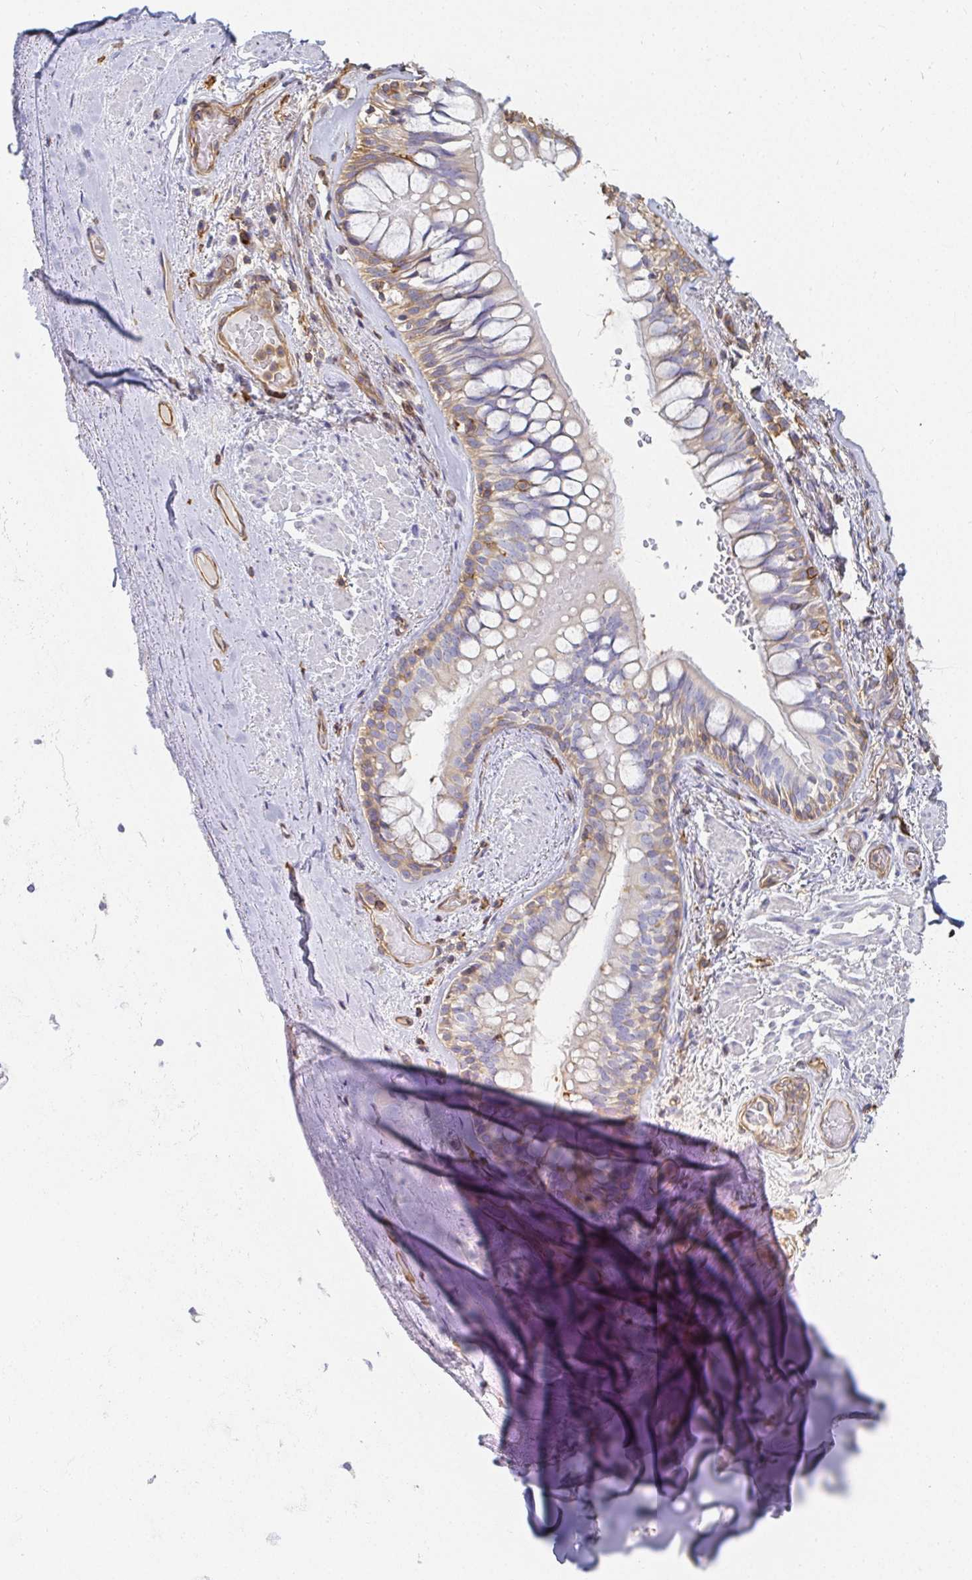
{"staining": {"intensity": "negative", "quantity": "none", "location": "none"}, "tissue": "adipose tissue", "cell_type": "Adipocytes", "image_type": "normal", "snomed": [{"axis": "morphology", "description": "Normal tissue, NOS"}, {"axis": "topography", "description": "Cartilage tissue"}, {"axis": "topography", "description": "Bronchus"}], "caption": "Unremarkable adipose tissue was stained to show a protein in brown. There is no significant staining in adipocytes. Brightfield microscopy of IHC stained with DAB (3,3'-diaminobenzidine) (brown) and hematoxylin (blue), captured at high magnification.", "gene": "TSPAN19", "patient": {"sex": "male", "age": 64}}